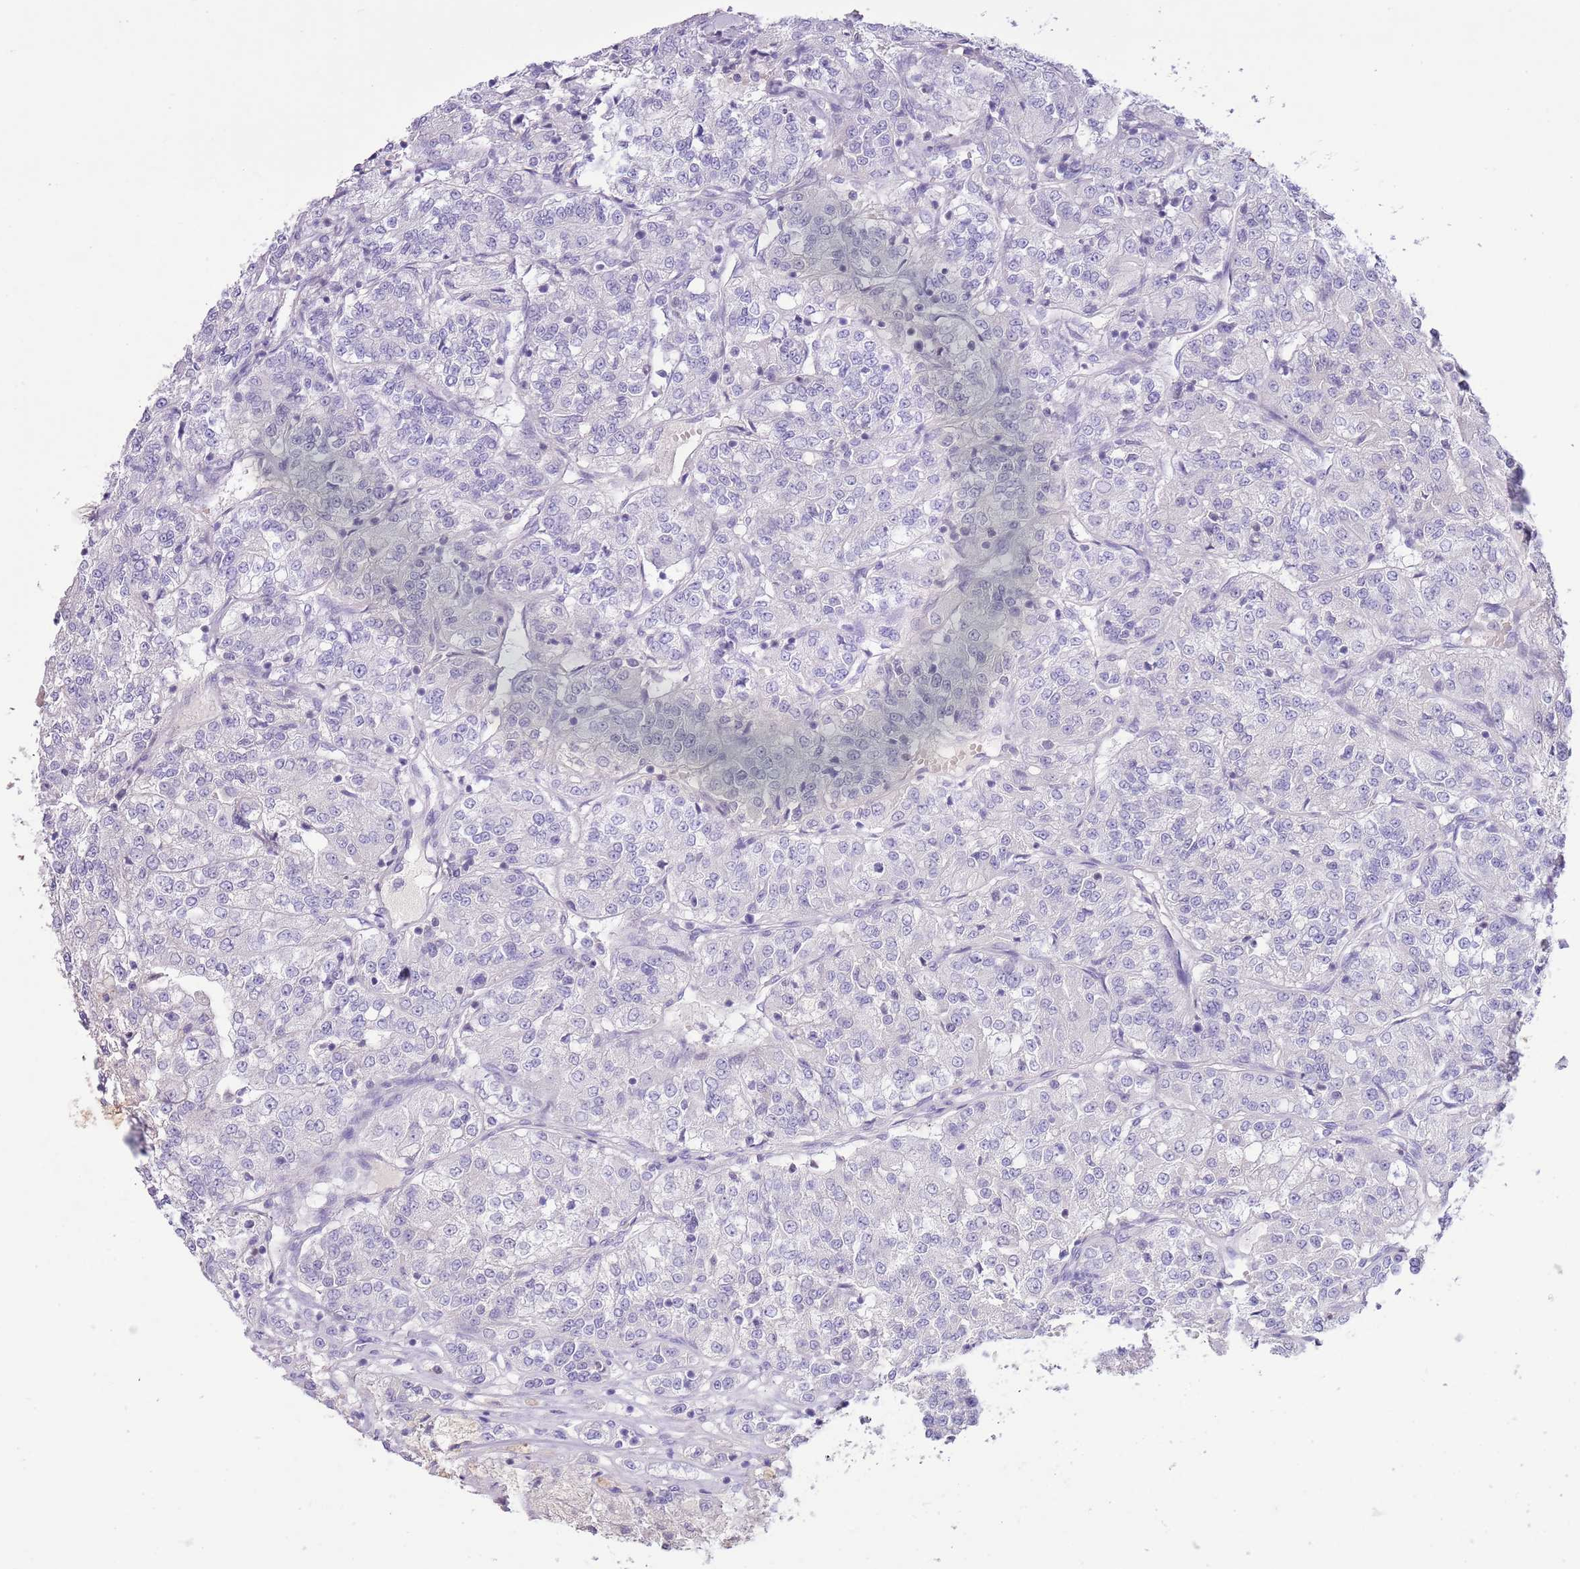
{"staining": {"intensity": "negative", "quantity": "none", "location": "none"}, "tissue": "renal cancer", "cell_type": "Tumor cells", "image_type": "cancer", "snomed": [{"axis": "morphology", "description": "Adenocarcinoma, NOS"}, {"axis": "topography", "description": "Kidney"}], "caption": "Immunohistochemistry of human renal adenocarcinoma reveals no staining in tumor cells. The staining was performed using DAB (3,3'-diaminobenzidine) to visualize the protein expression in brown, while the nuclei were stained in blue with hematoxylin (Magnification: 20x).", "gene": "TOX2", "patient": {"sex": "female", "age": 63}}